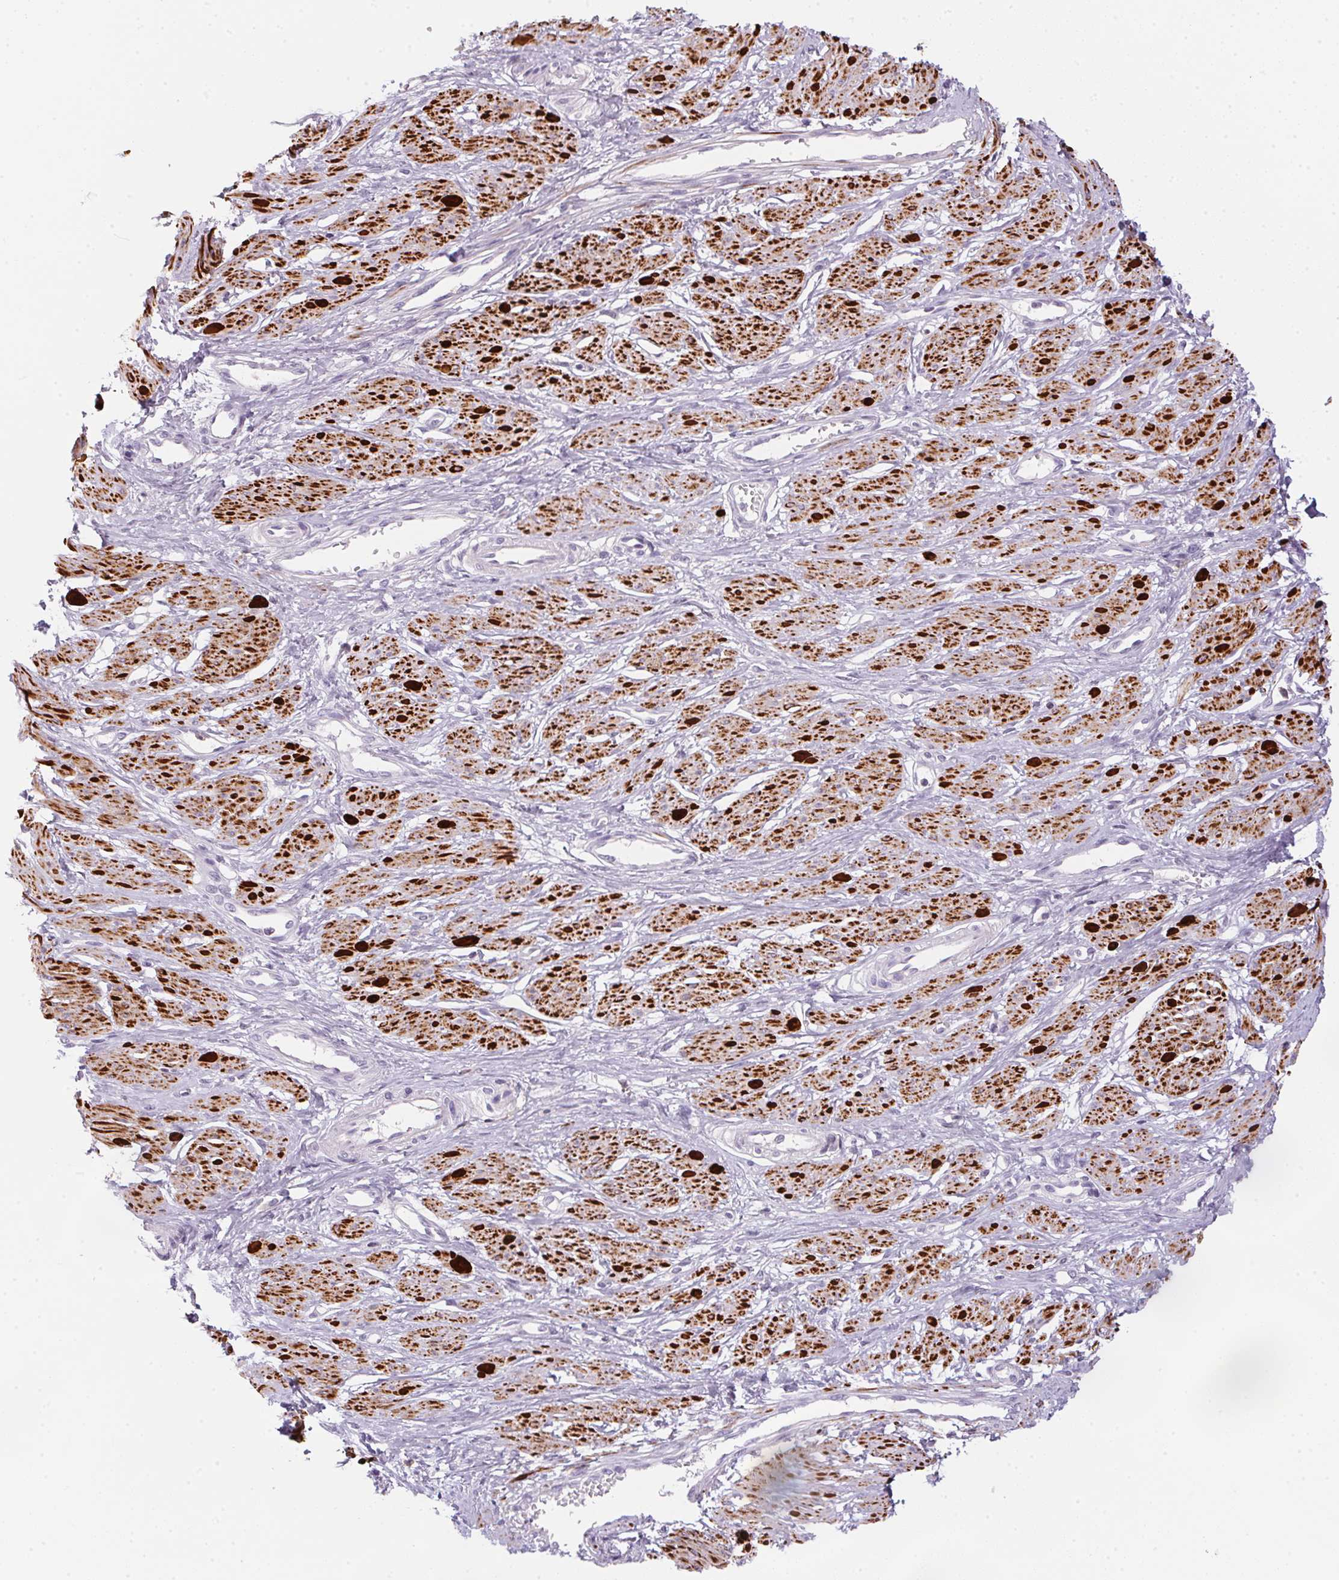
{"staining": {"intensity": "strong", "quantity": ">75%", "location": "cytoplasmic/membranous"}, "tissue": "smooth muscle", "cell_type": "Smooth muscle cells", "image_type": "normal", "snomed": [{"axis": "morphology", "description": "Normal tissue, NOS"}, {"axis": "topography", "description": "Smooth muscle"}, {"axis": "topography", "description": "Uterus"}], "caption": "Protein staining reveals strong cytoplasmic/membranous staining in approximately >75% of smooth muscle cells in unremarkable smooth muscle. The protein of interest is shown in brown color, while the nuclei are stained blue.", "gene": "ECPAS", "patient": {"sex": "female", "age": 39}}